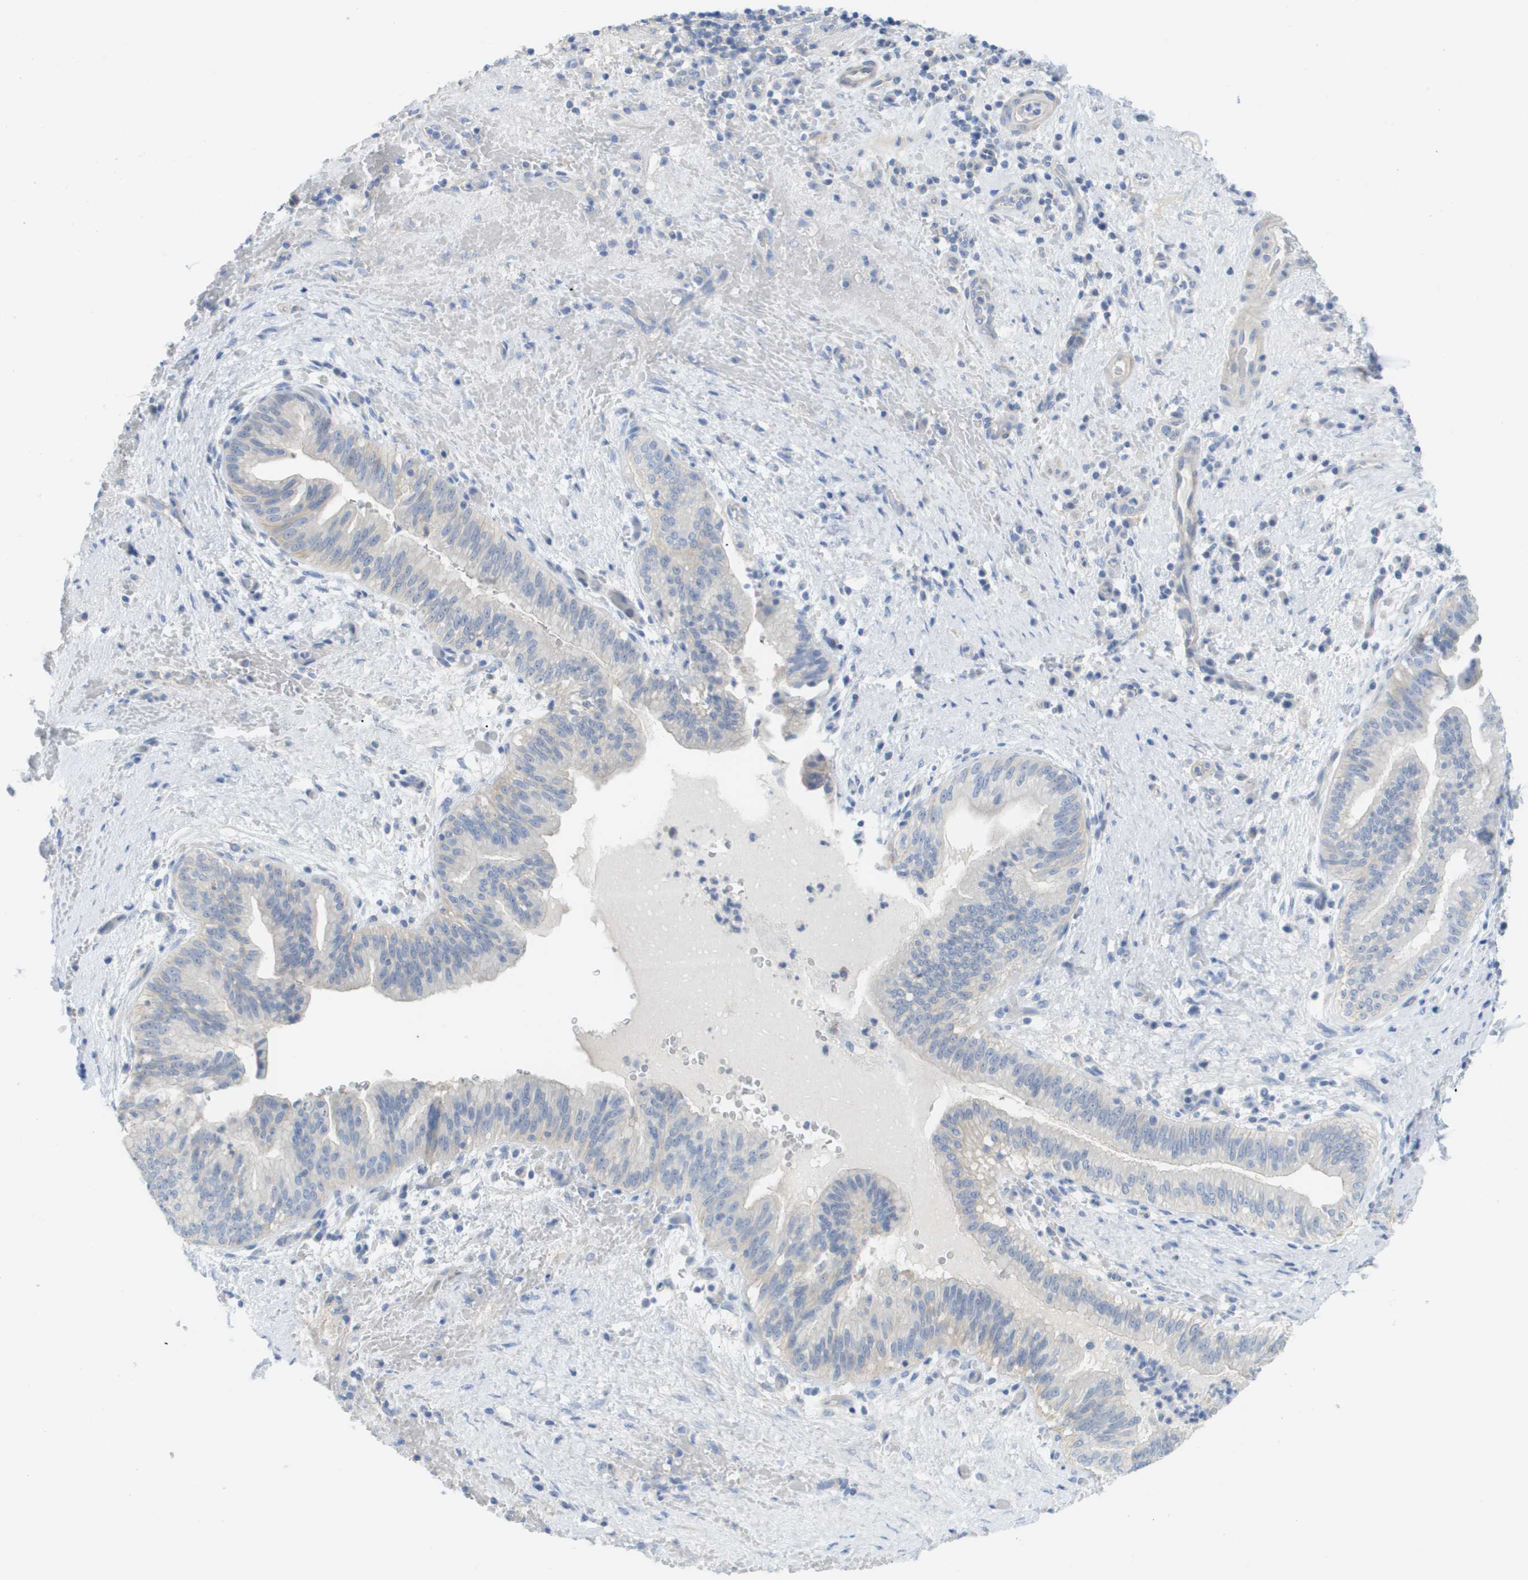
{"staining": {"intensity": "negative", "quantity": "none", "location": "none"}, "tissue": "liver cancer", "cell_type": "Tumor cells", "image_type": "cancer", "snomed": [{"axis": "morphology", "description": "Cholangiocarcinoma"}, {"axis": "topography", "description": "Liver"}], "caption": "IHC micrograph of human cholangiocarcinoma (liver) stained for a protein (brown), which shows no staining in tumor cells.", "gene": "MYL3", "patient": {"sex": "female", "age": 38}}